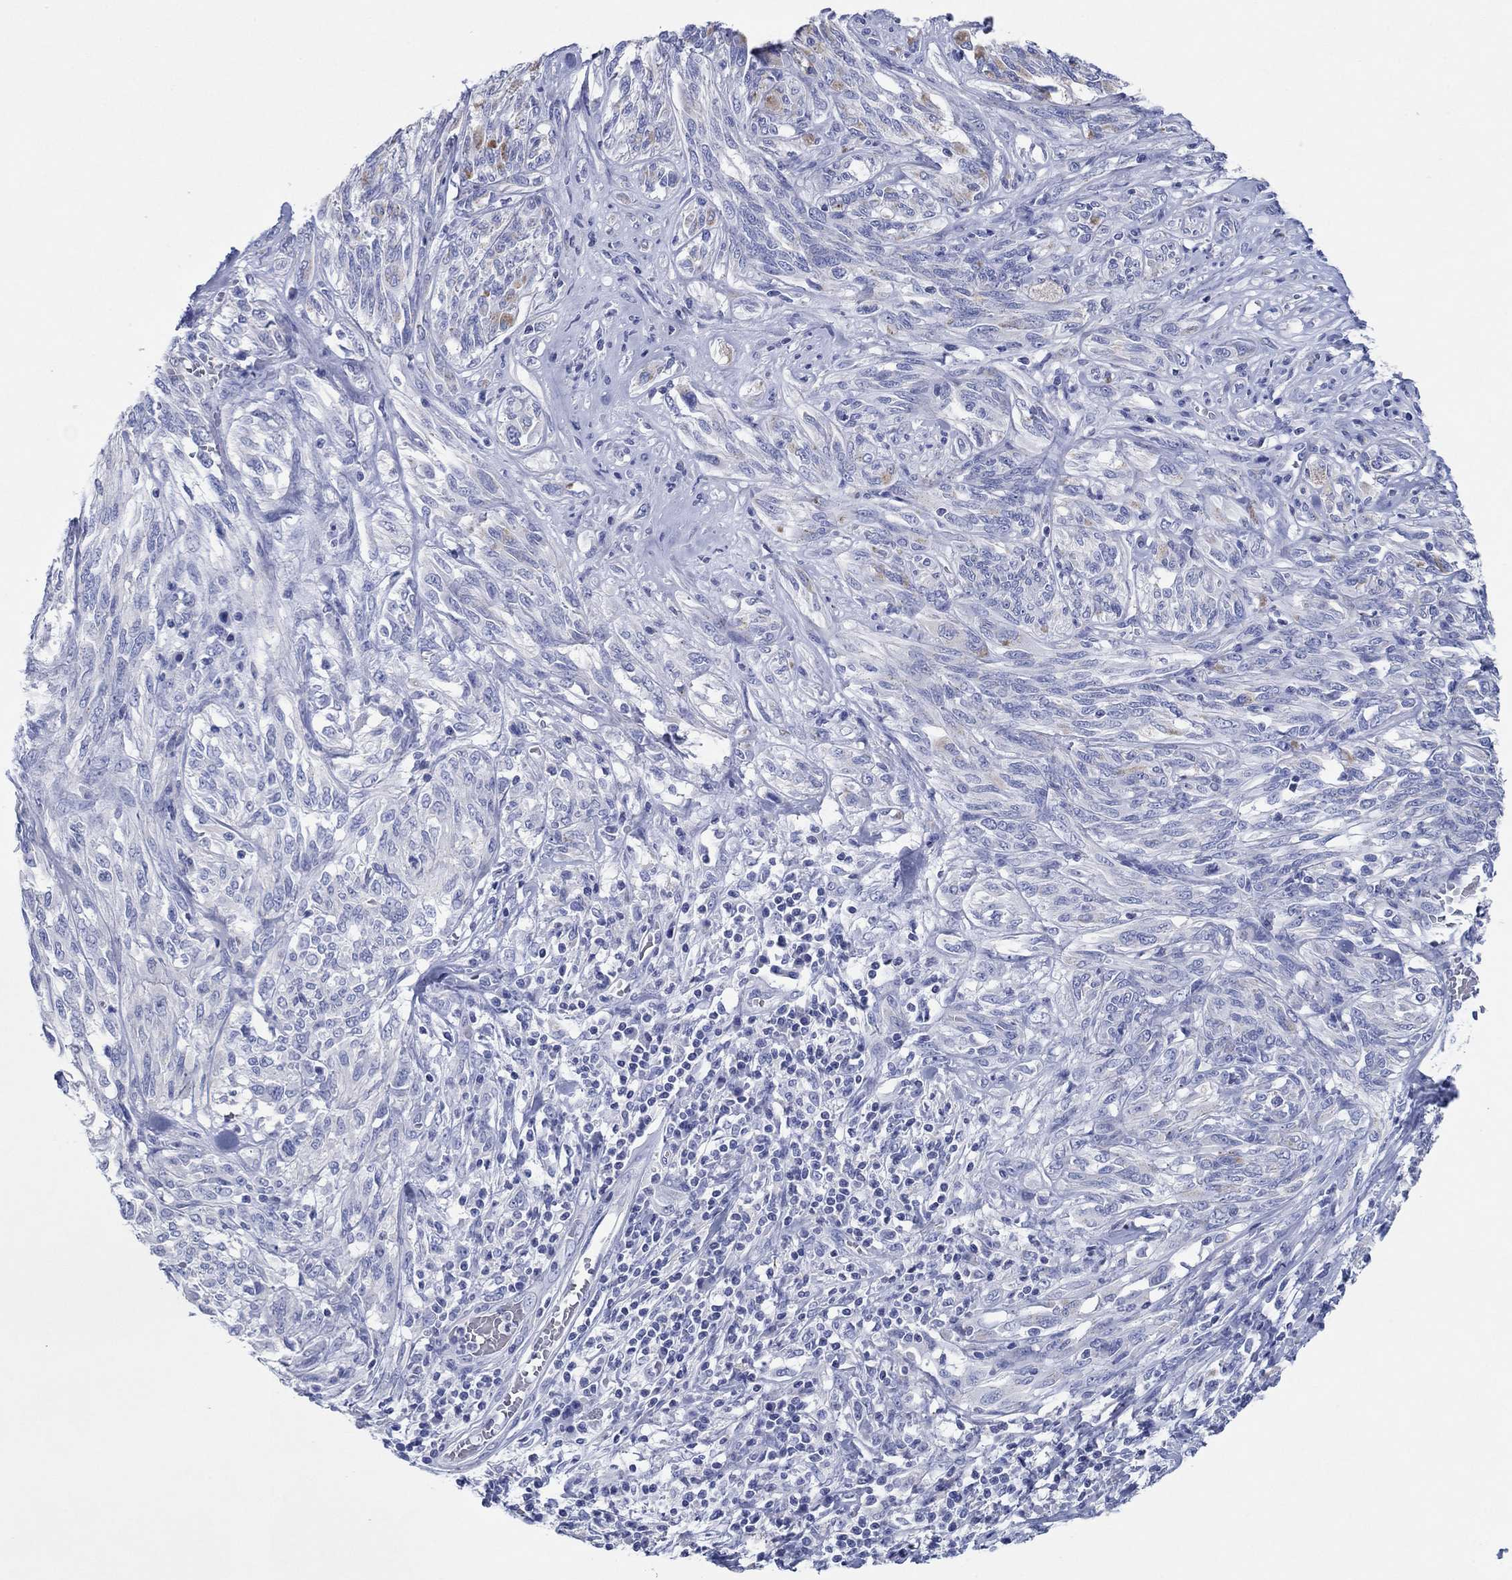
{"staining": {"intensity": "negative", "quantity": "none", "location": "none"}, "tissue": "melanoma", "cell_type": "Tumor cells", "image_type": "cancer", "snomed": [{"axis": "morphology", "description": "Malignant melanoma, NOS"}, {"axis": "topography", "description": "Skin"}], "caption": "Immunohistochemical staining of human melanoma shows no significant expression in tumor cells.", "gene": "HCRT", "patient": {"sex": "female", "age": 91}}